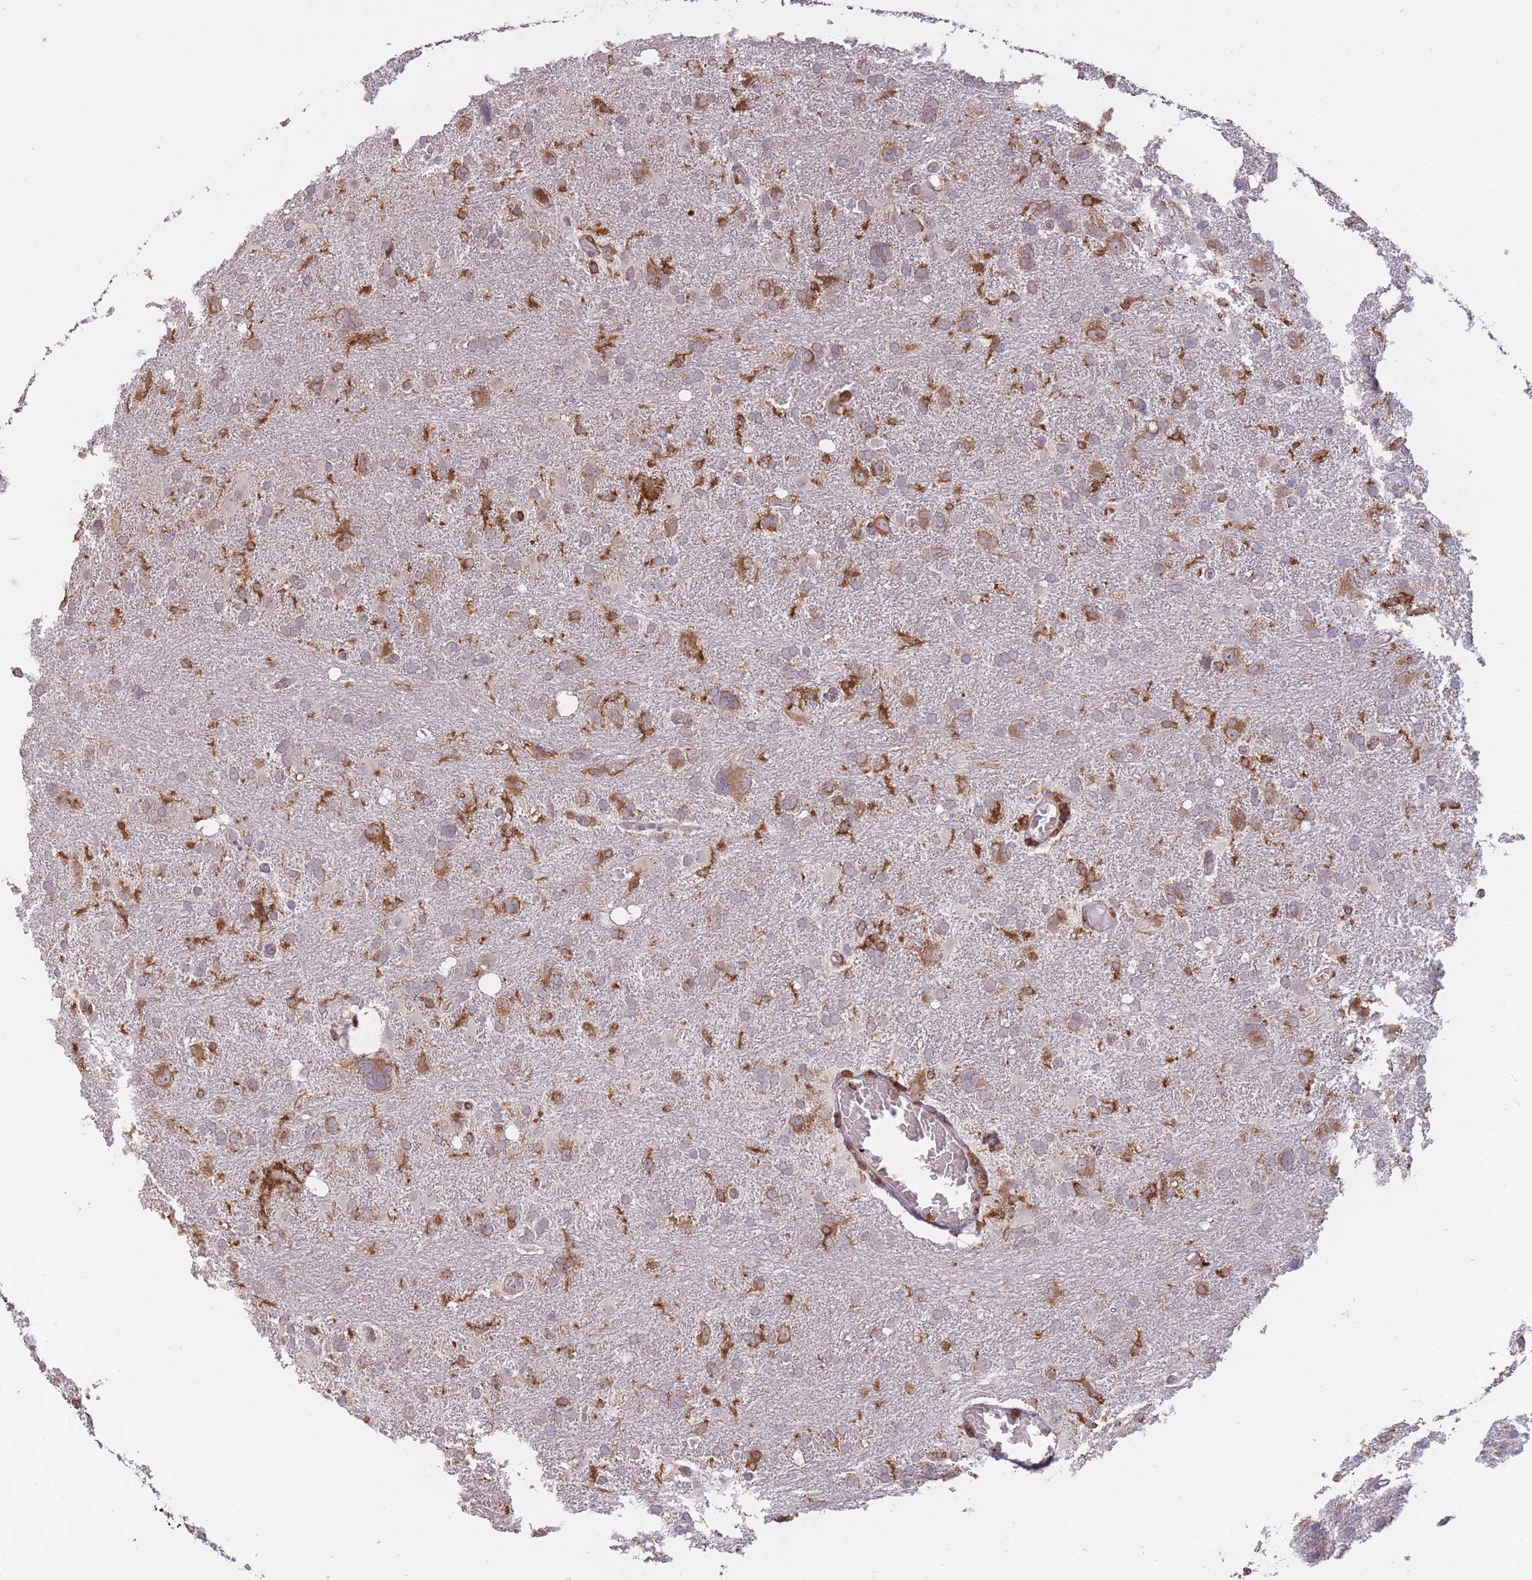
{"staining": {"intensity": "moderate", "quantity": "25%-75%", "location": "cytoplasmic/membranous"}, "tissue": "glioma", "cell_type": "Tumor cells", "image_type": "cancer", "snomed": [{"axis": "morphology", "description": "Glioma, malignant, High grade"}, {"axis": "topography", "description": "Brain"}], "caption": "Protein staining reveals moderate cytoplasmic/membranous positivity in about 25%-75% of tumor cells in high-grade glioma (malignant).", "gene": "GMIP", "patient": {"sex": "male", "age": 61}}